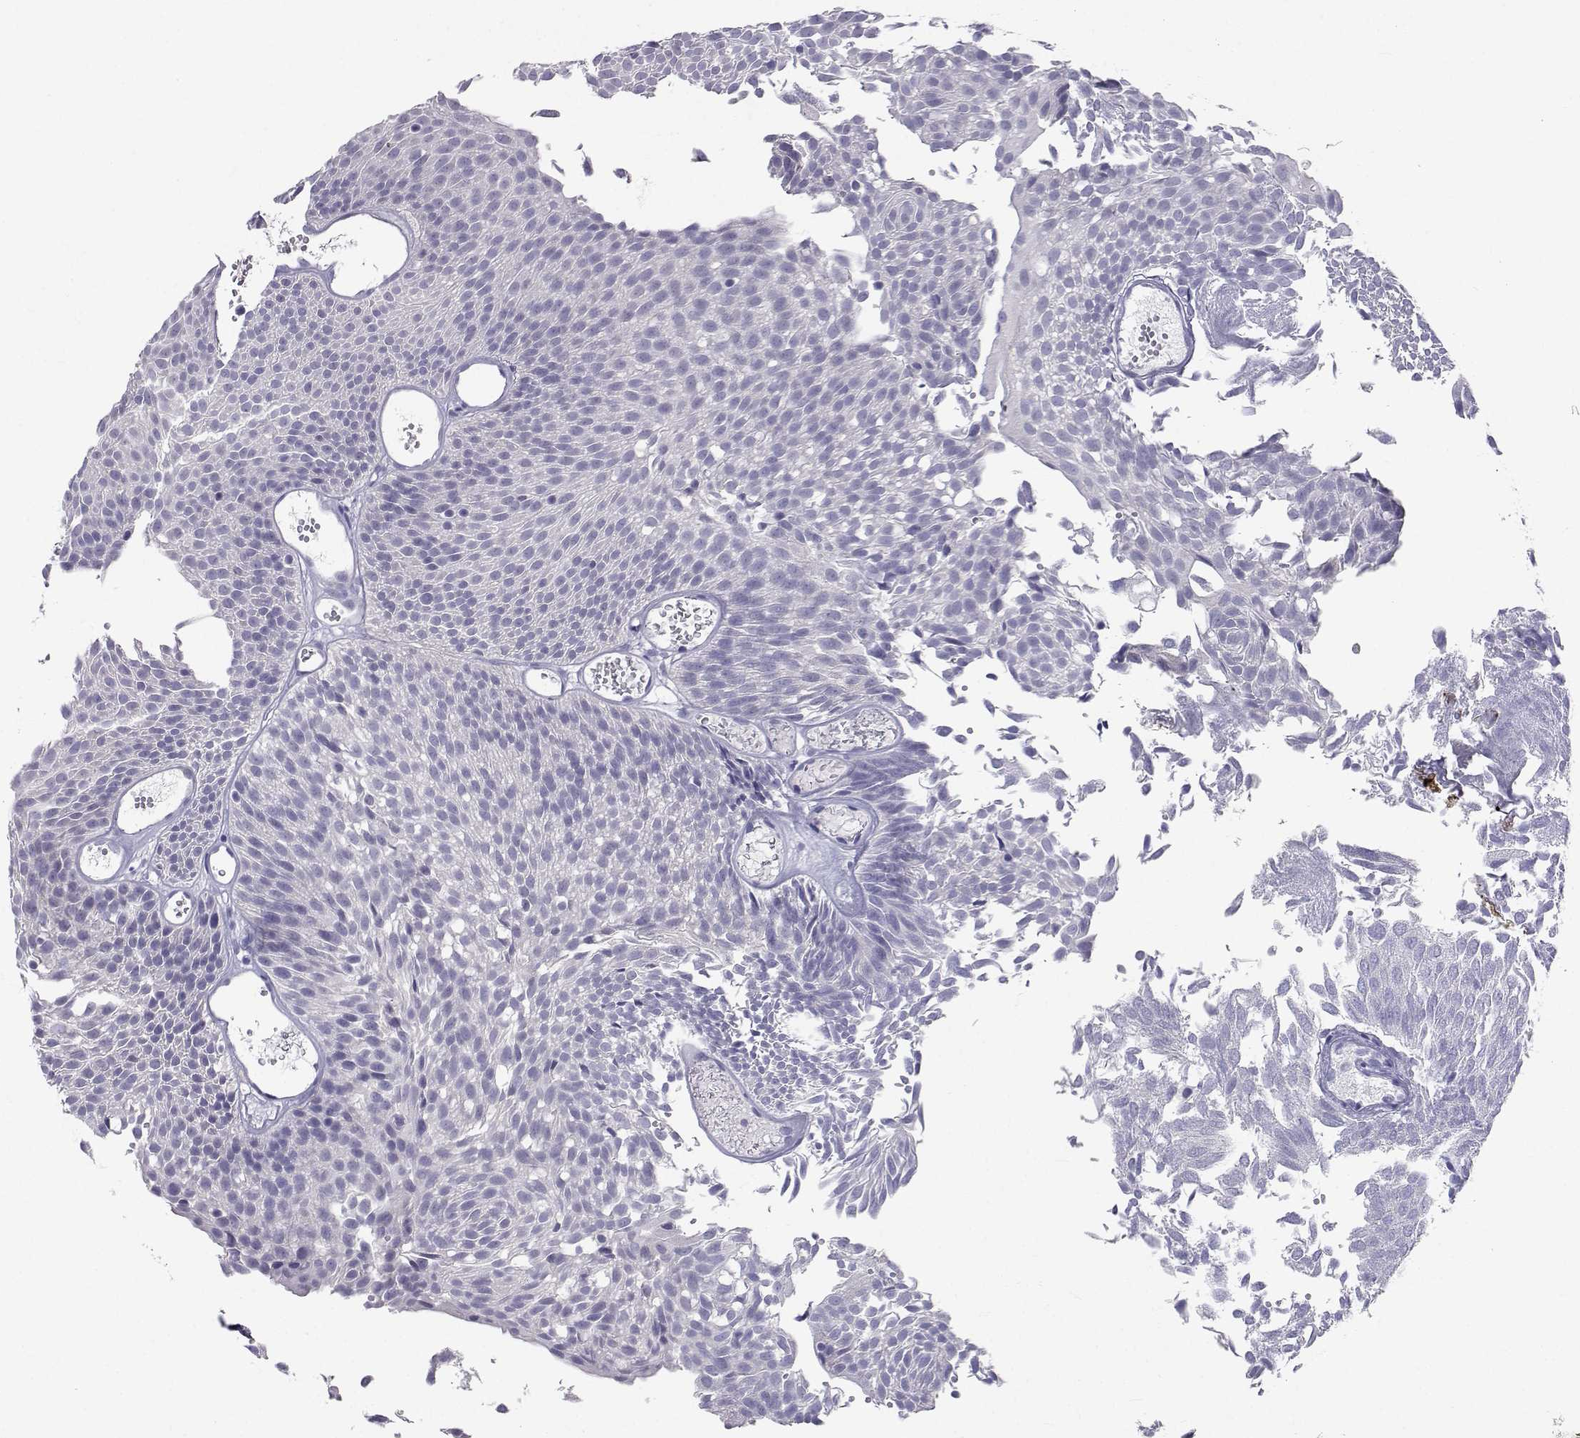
{"staining": {"intensity": "negative", "quantity": "none", "location": "none"}, "tissue": "urothelial cancer", "cell_type": "Tumor cells", "image_type": "cancer", "snomed": [{"axis": "morphology", "description": "Urothelial carcinoma, Low grade"}, {"axis": "topography", "description": "Urinary bladder"}], "caption": "IHC photomicrograph of neoplastic tissue: urothelial cancer stained with DAB displays no significant protein staining in tumor cells.", "gene": "SLC6A3", "patient": {"sex": "male", "age": 52}}